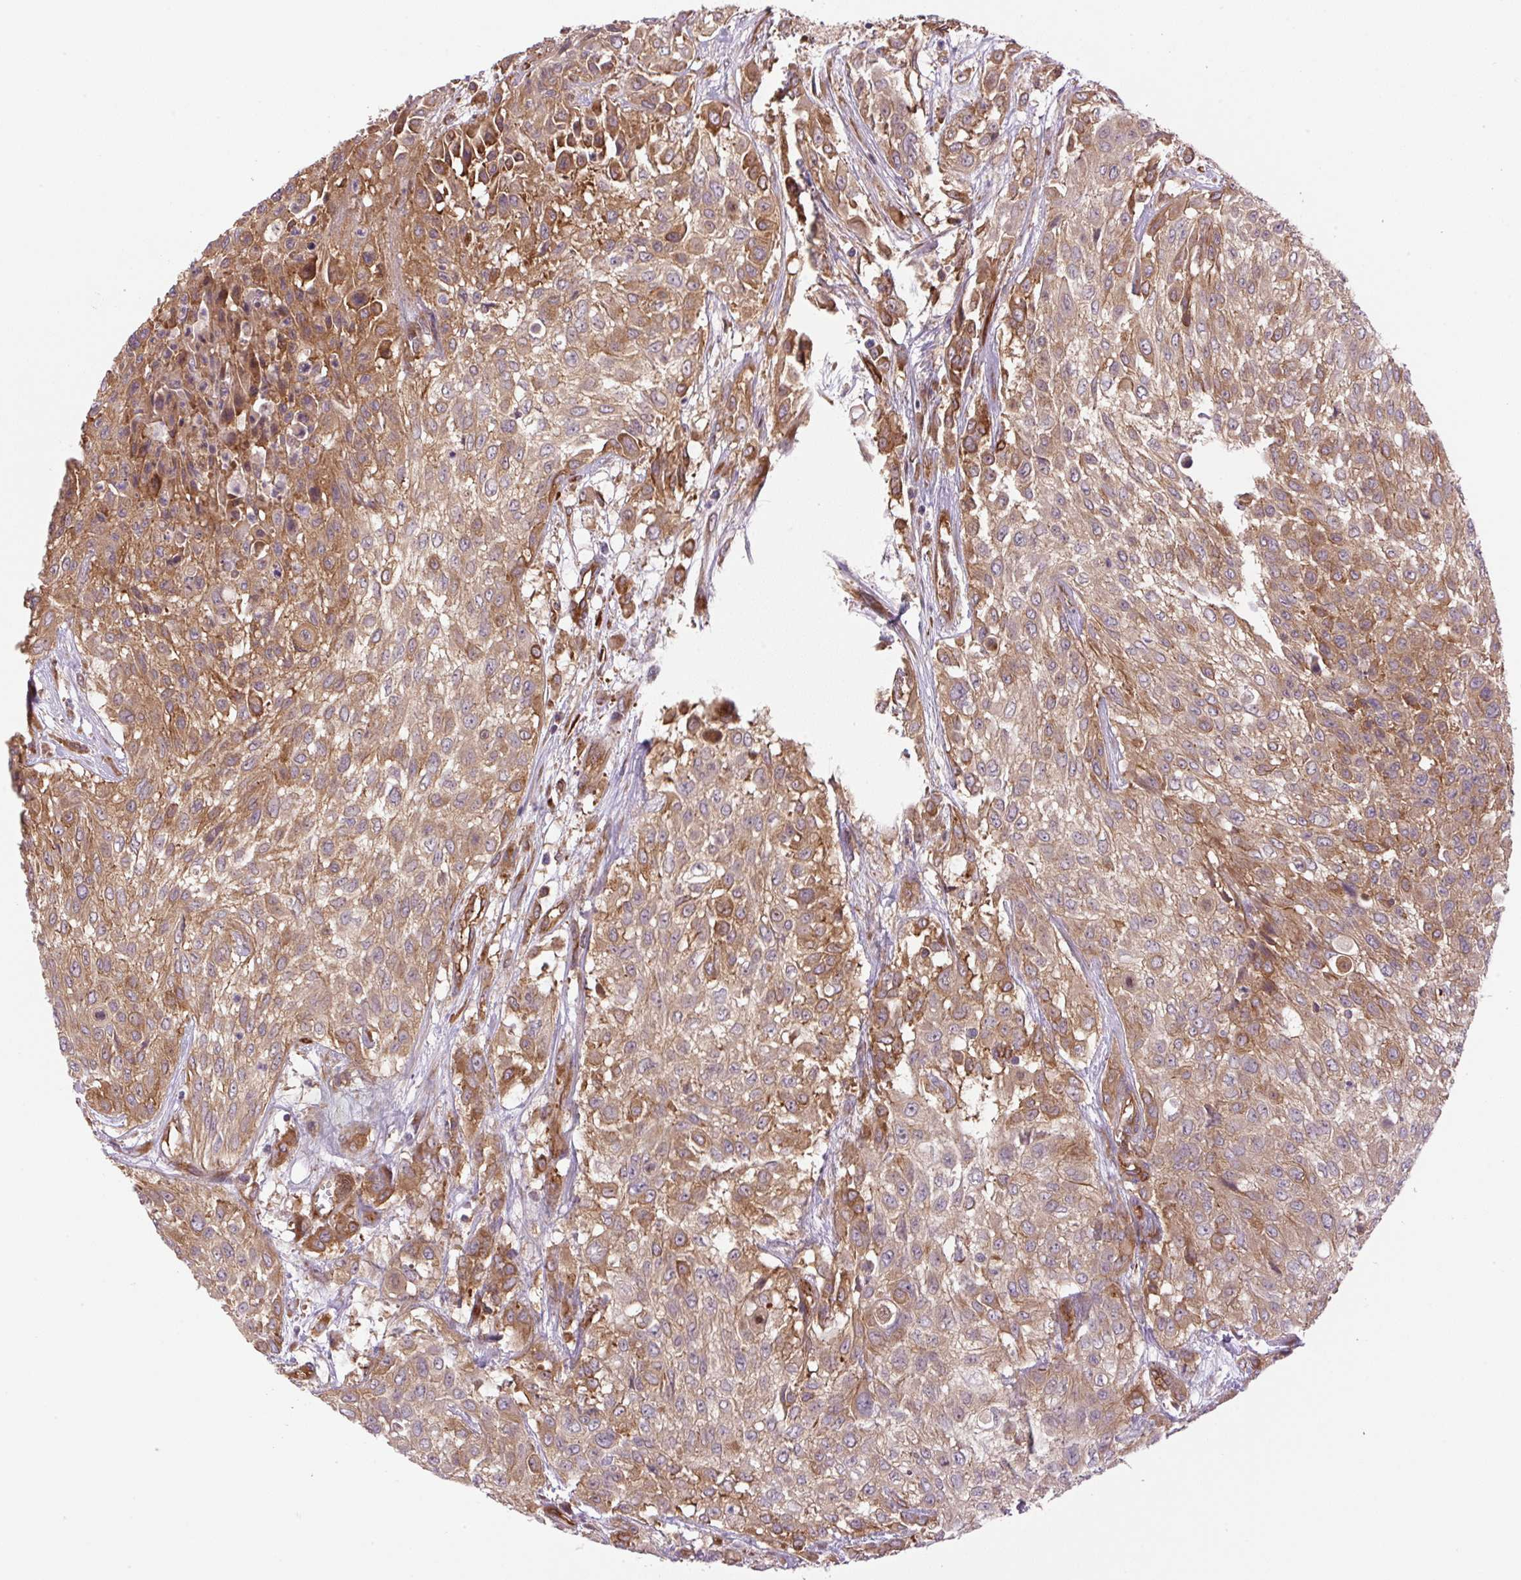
{"staining": {"intensity": "moderate", "quantity": ">75%", "location": "cytoplasmic/membranous"}, "tissue": "urothelial cancer", "cell_type": "Tumor cells", "image_type": "cancer", "snomed": [{"axis": "morphology", "description": "Urothelial carcinoma, High grade"}, {"axis": "topography", "description": "Urinary bladder"}], "caption": "Moderate cytoplasmic/membranous staining for a protein is identified in about >75% of tumor cells of urothelial cancer using immunohistochemistry (IHC).", "gene": "SEPTIN10", "patient": {"sex": "male", "age": 57}}